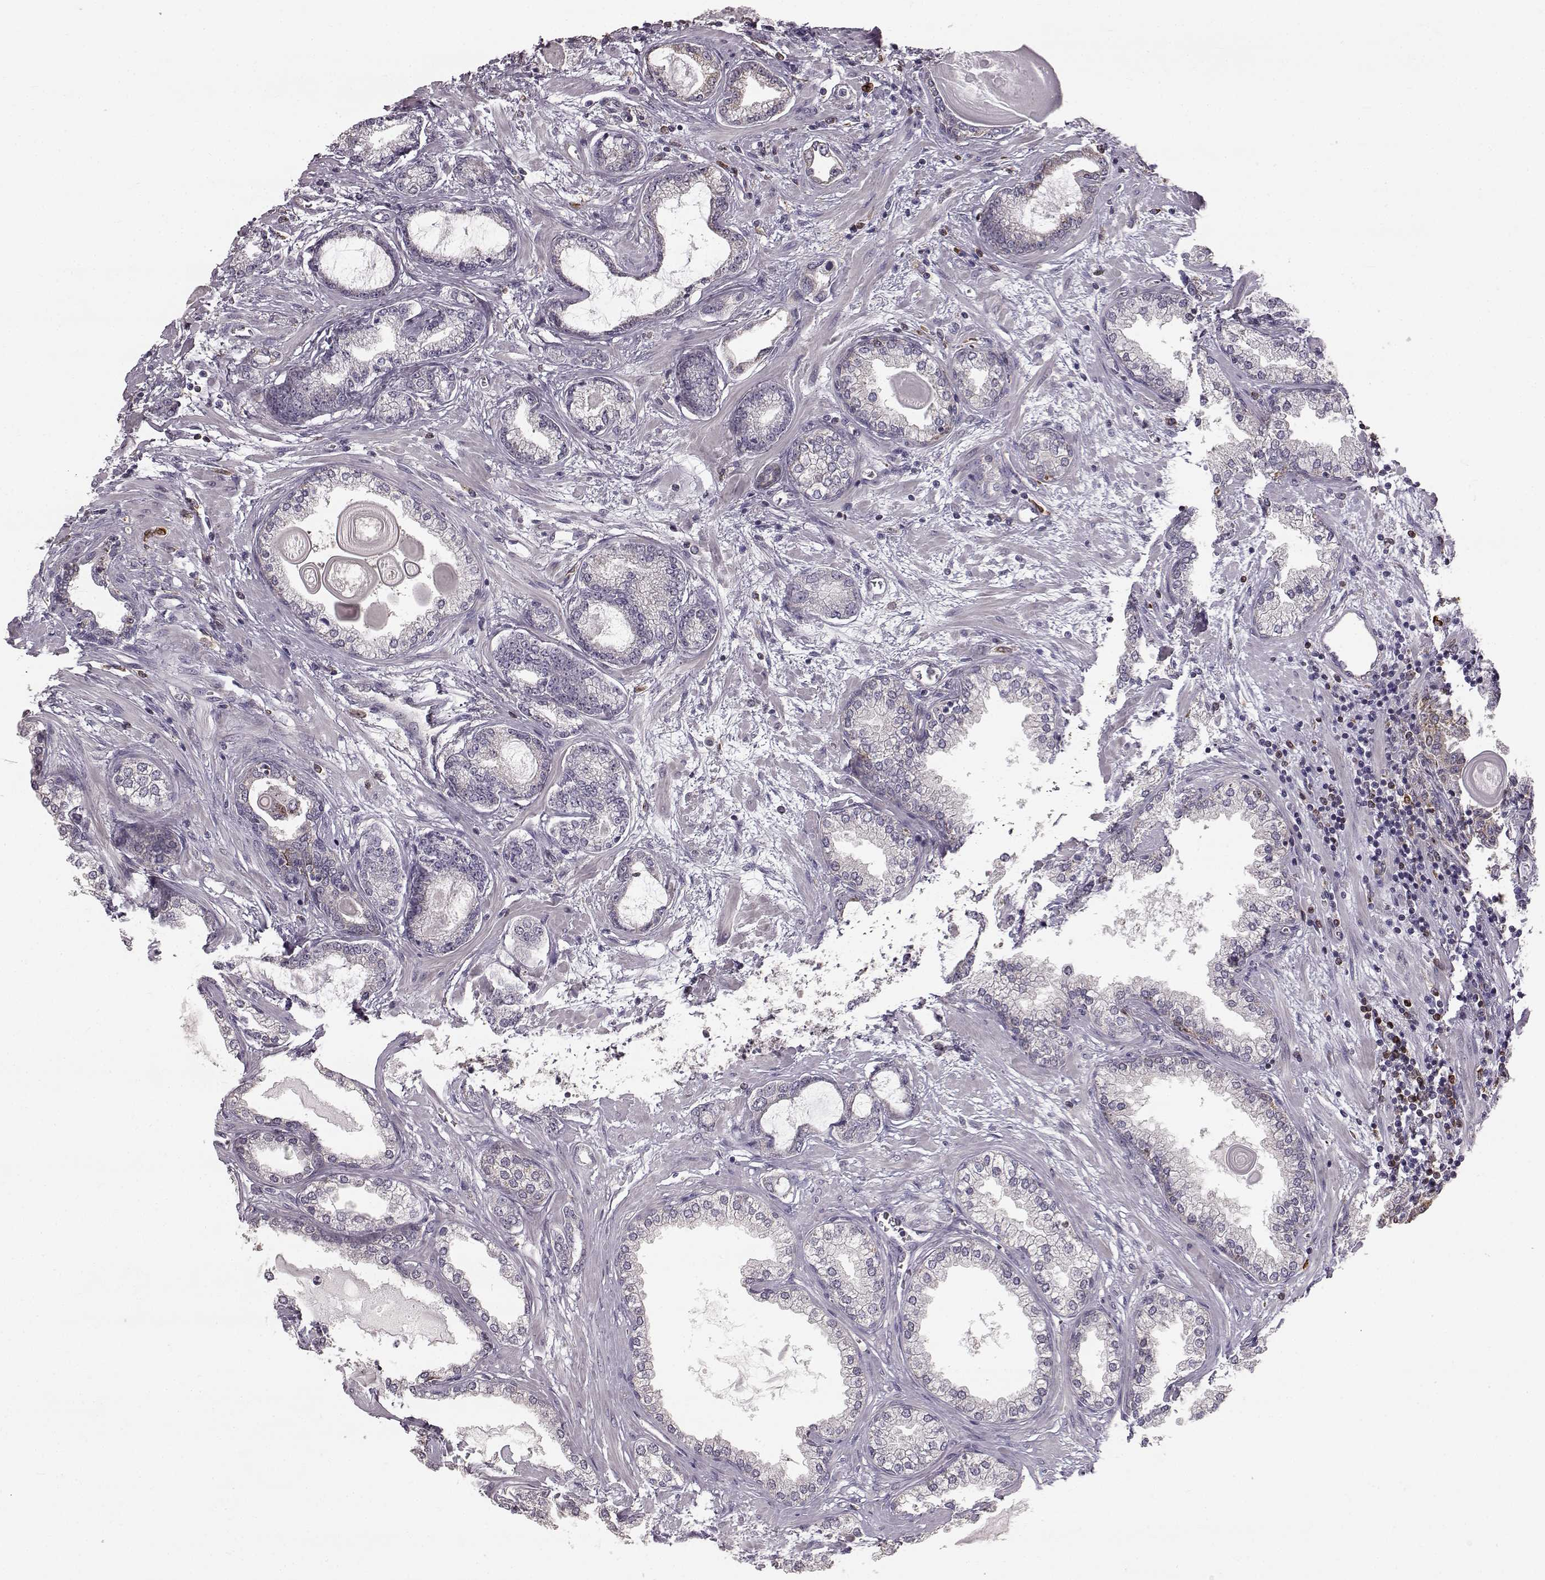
{"staining": {"intensity": "negative", "quantity": "none", "location": "none"}, "tissue": "prostate cancer", "cell_type": "Tumor cells", "image_type": "cancer", "snomed": [{"axis": "morphology", "description": "Normal tissue, NOS"}, {"axis": "morphology", "description": "Adenocarcinoma, High grade"}, {"axis": "topography", "description": "Prostate"}], "caption": "The histopathology image demonstrates no staining of tumor cells in prostate adenocarcinoma (high-grade).", "gene": "SPAG17", "patient": {"sex": "male", "age": 83}}